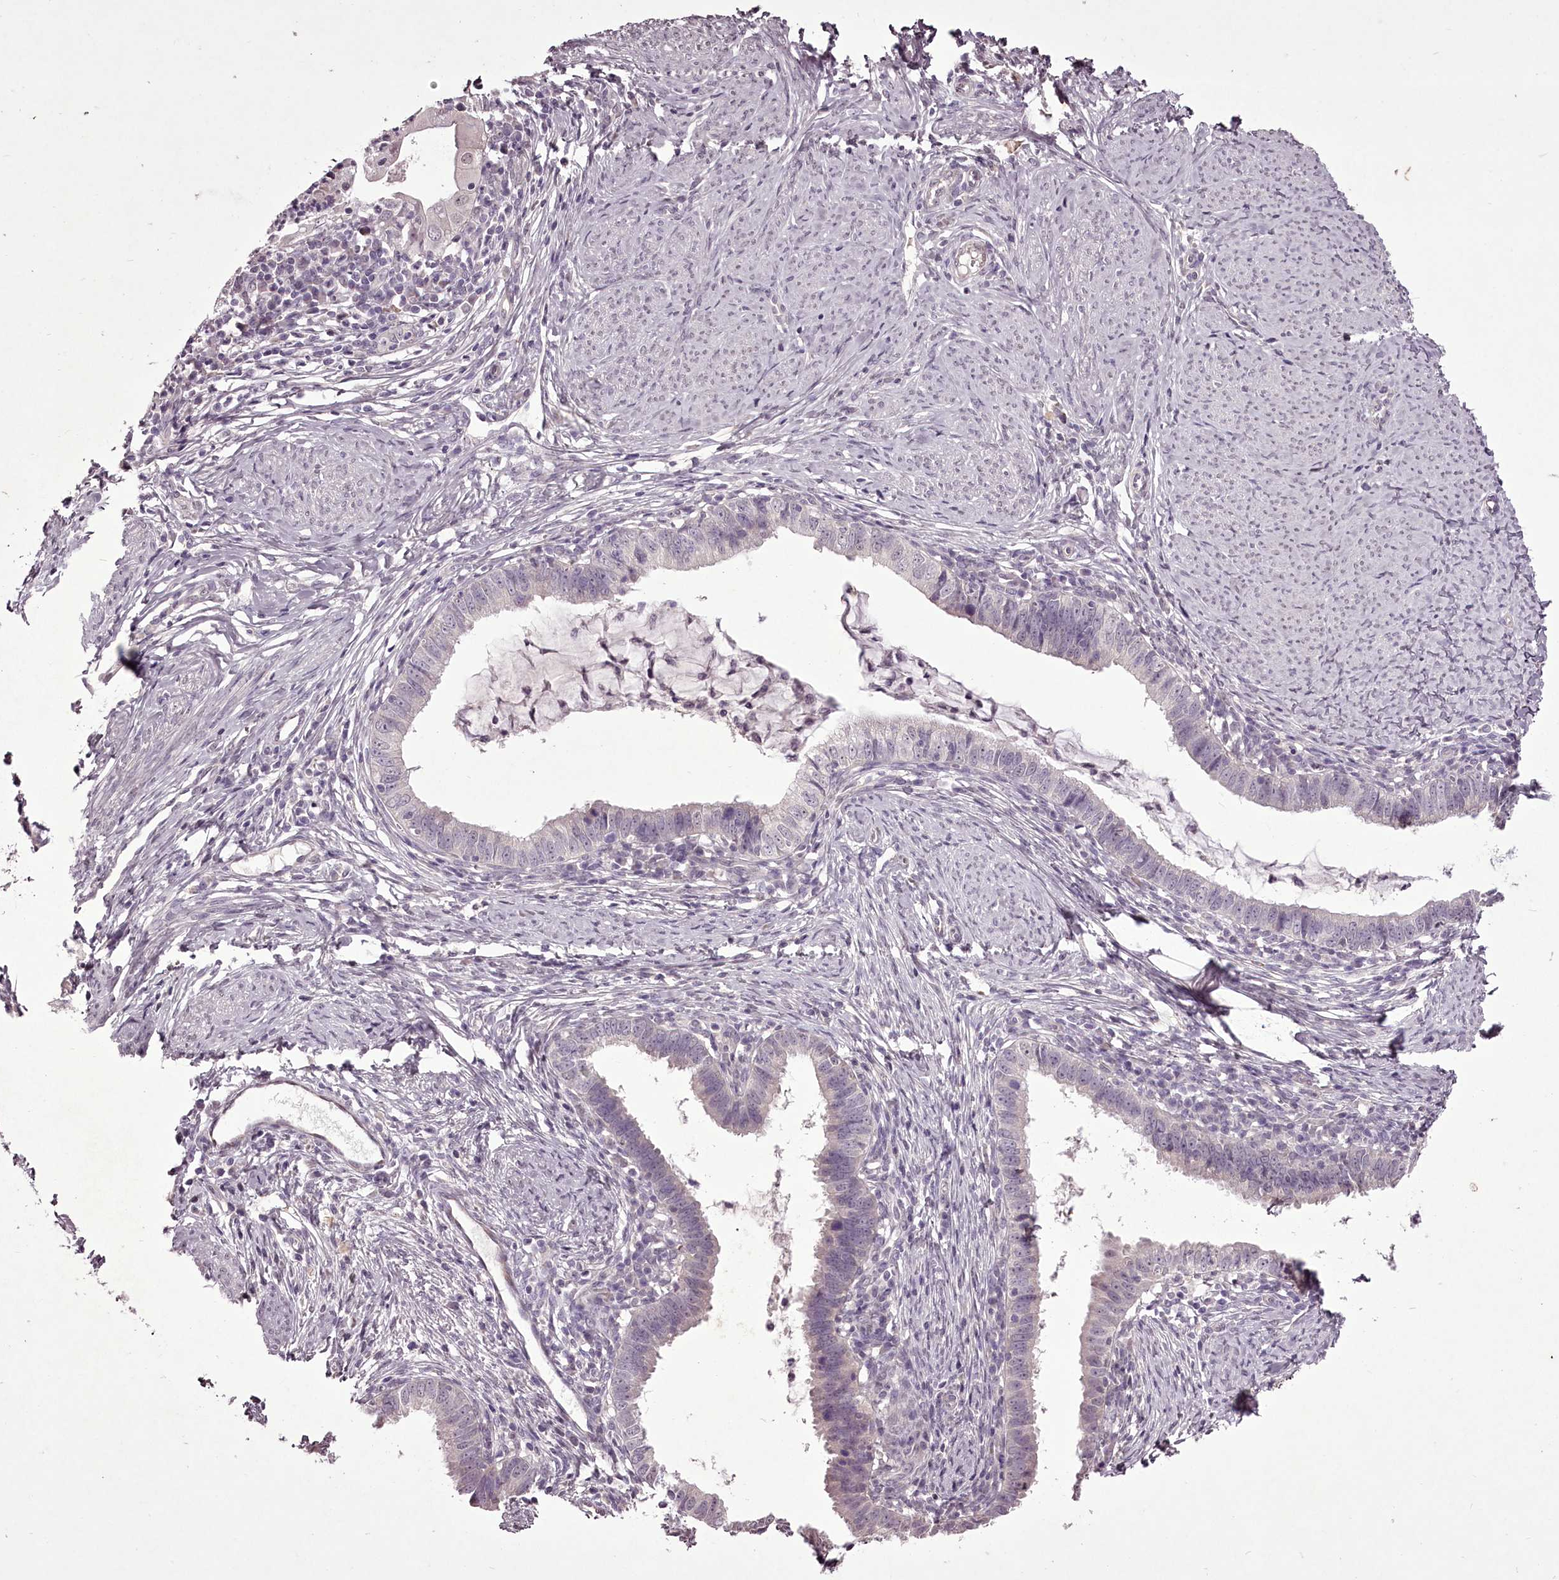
{"staining": {"intensity": "negative", "quantity": "none", "location": "none"}, "tissue": "cervical cancer", "cell_type": "Tumor cells", "image_type": "cancer", "snomed": [{"axis": "morphology", "description": "Adenocarcinoma, NOS"}, {"axis": "topography", "description": "Cervix"}], "caption": "Protein analysis of cervical cancer (adenocarcinoma) exhibits no significant expression in tumor cells. (Immunohistochemistry (ihc), brightfield microscopy, high magnification).", "gene": "C1orf56", "patient": {"sex": "female", "age": 36}}